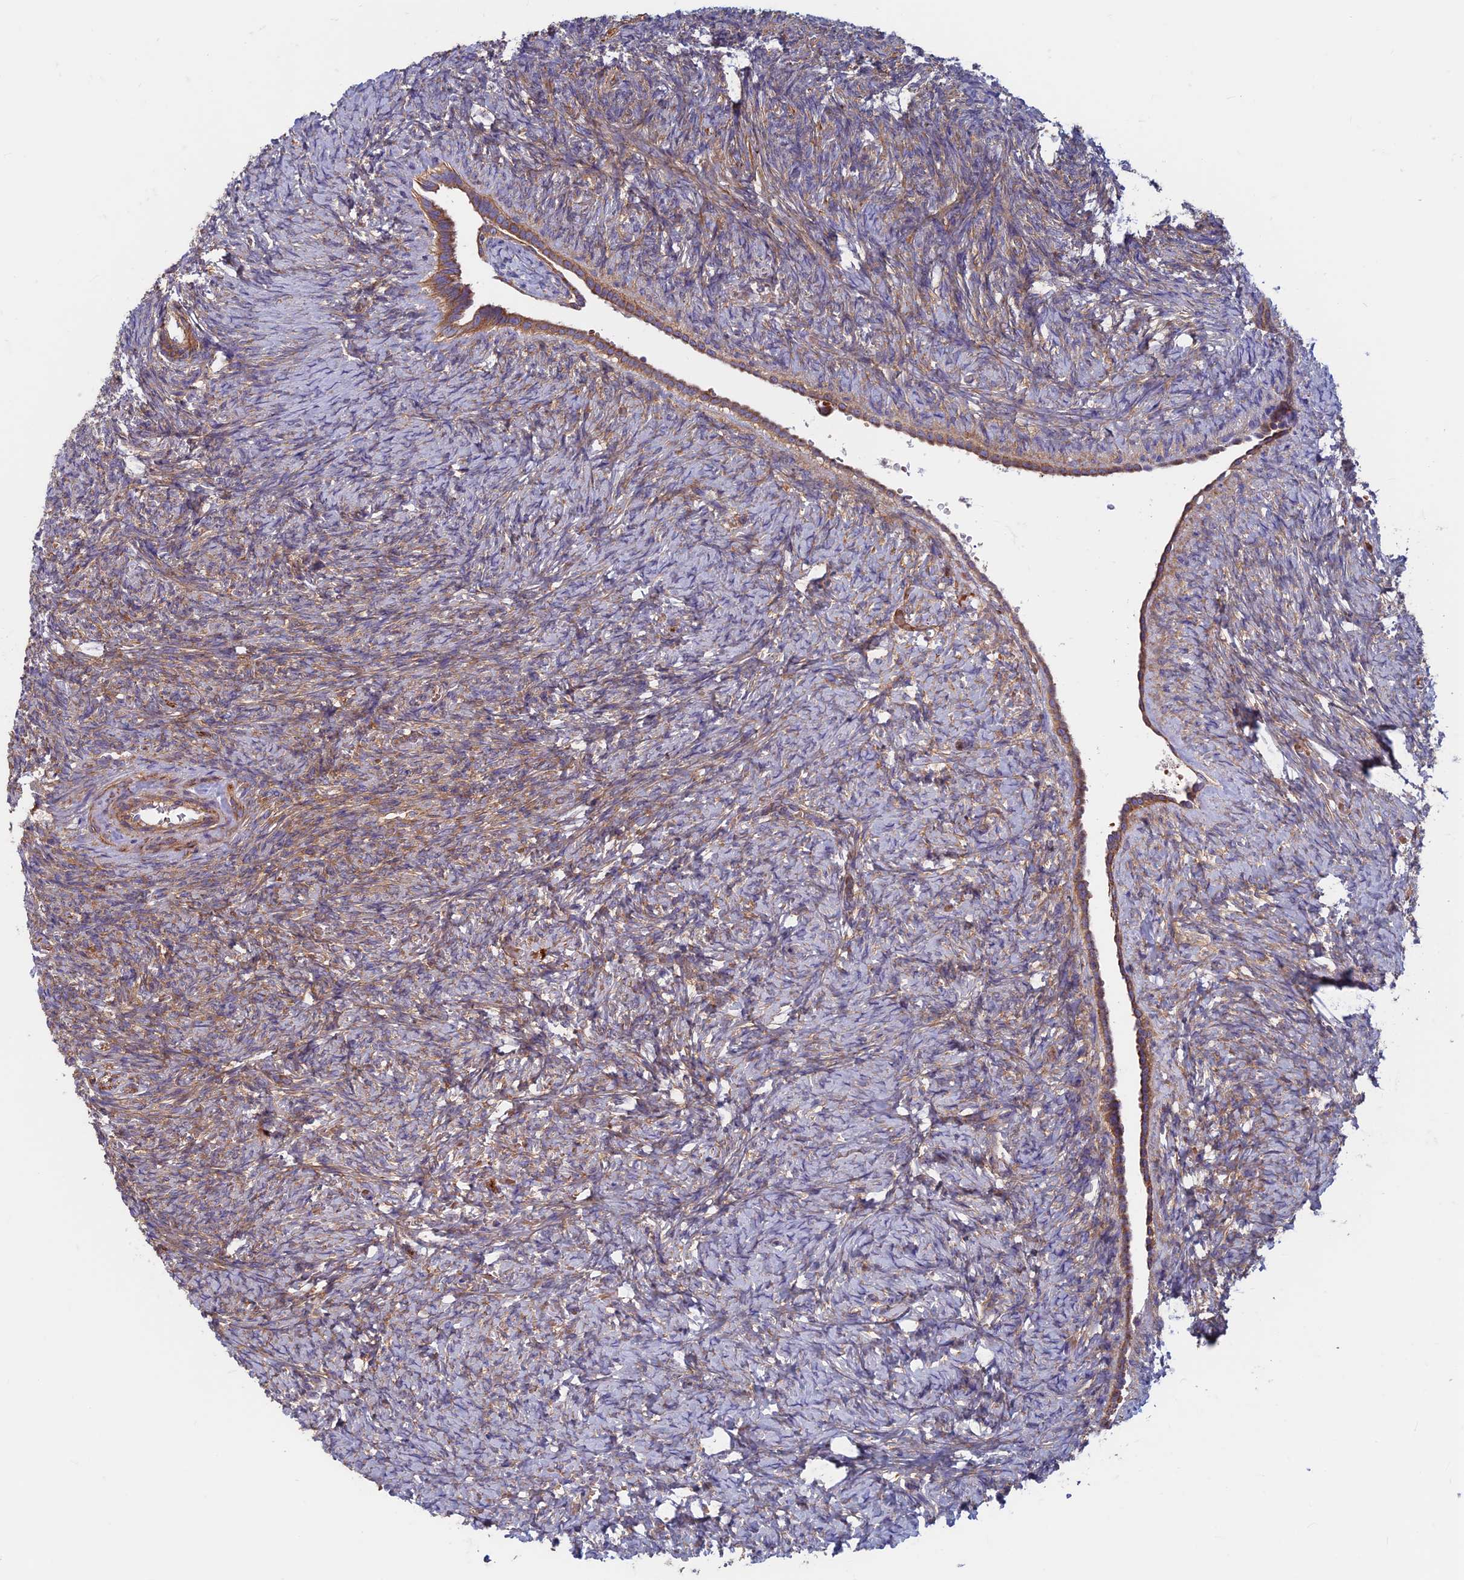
{"staining": {"intensity": "weak", "quantity": "<25%", "location": "cytoplasmic/membranous"}, "tissue": "ovary", "cell_type": "Ovarian stroma cells", "image_type": "normal", "snomed": [{"axis": "morphology", "description": "Normal tissue, NOS"}, {"axis": "topography", "description": "Ovary"}], "caption": "High magnification brightfield microscopy of unremarkable ovary stained with DAB (3,3'-diaminobenzidine) (brown) and counterstained with hematoxylin (blue): ovarian stroma cells show no significant staining.", "gene": "DNM1L", "patient": {"sex": "female", "age": 41}}